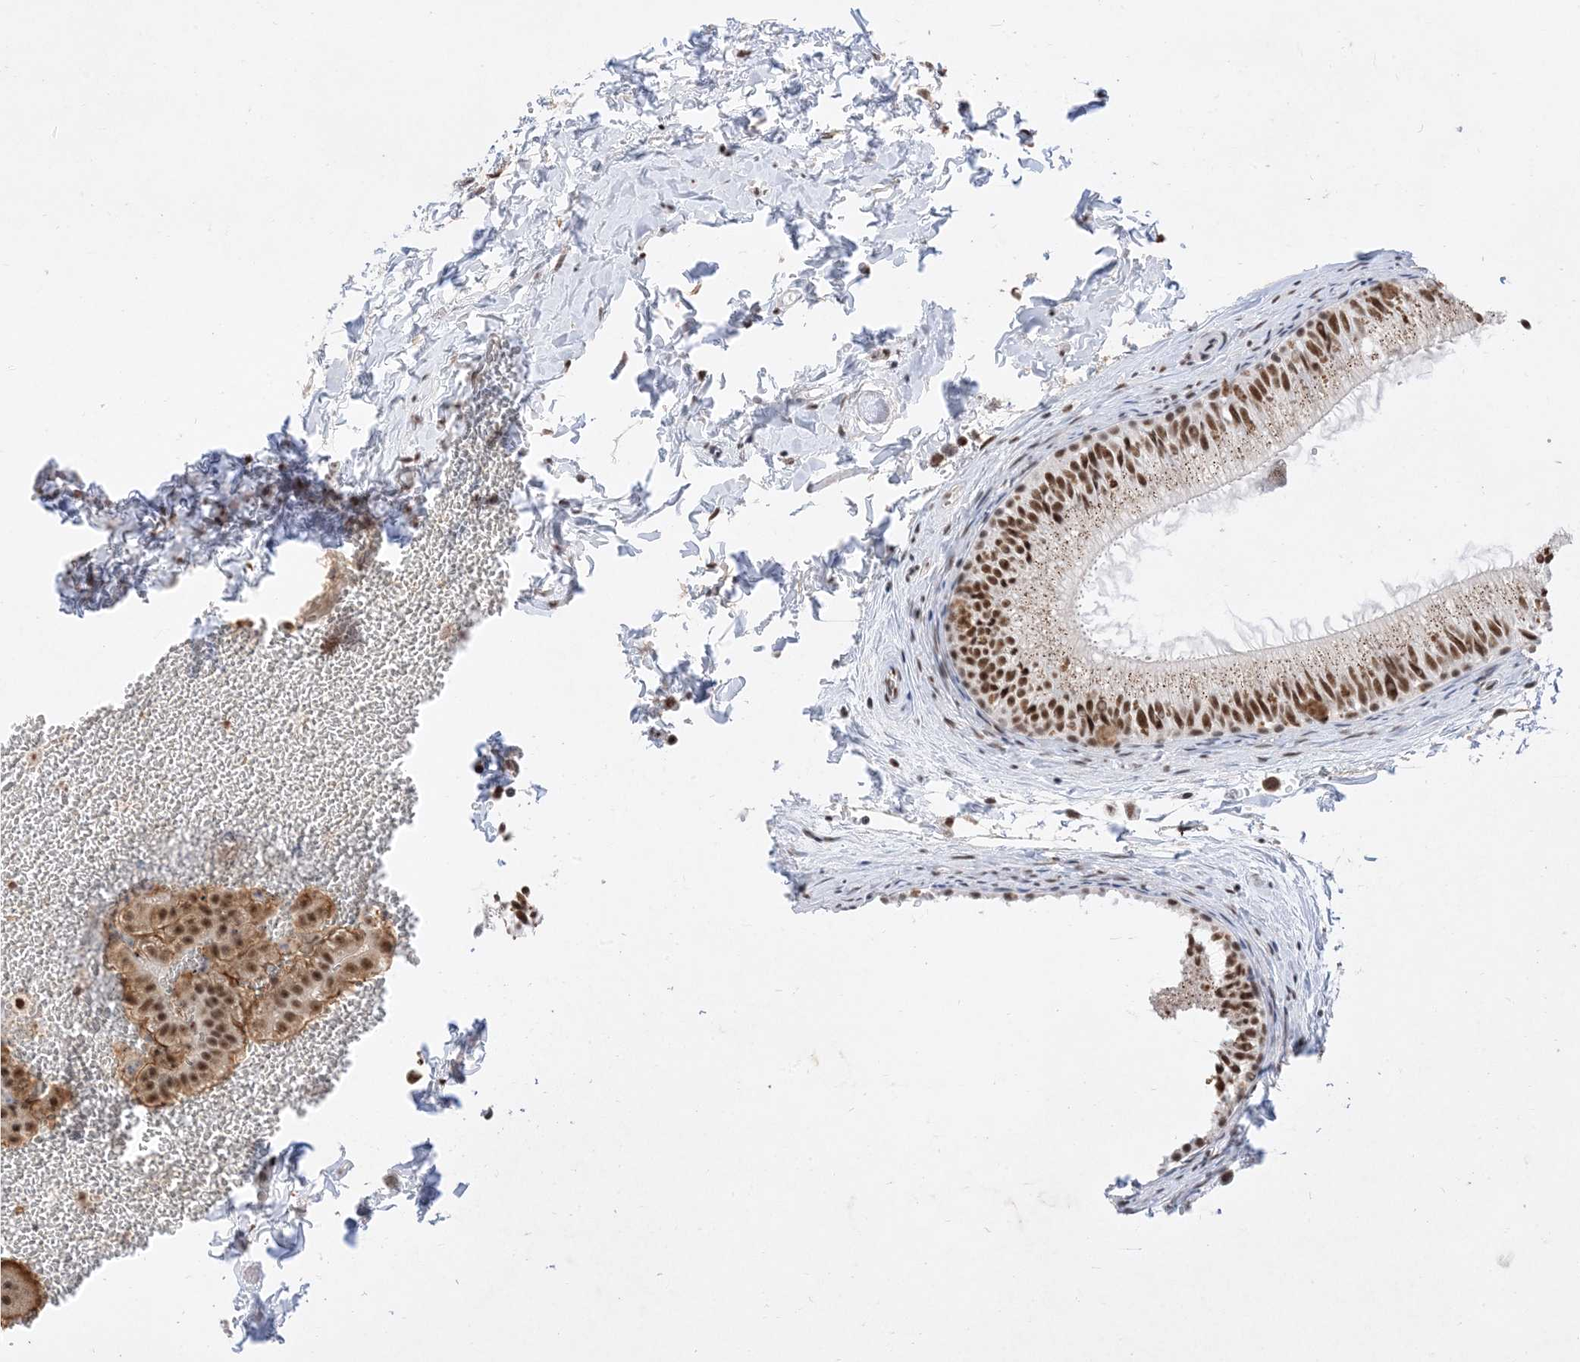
{"staining": {"intensity": "strong", "quantity": ">75%", "location": "cytoplasmic/membranous,nuclear"}, "tissue": "epididymis", "cell_type": "Glandular cells", "image_type": "normal", "snomed": [{"axis": "morphology", "description": "Normal tissue, NOS"}, {"axis": "topography", "description": "Epididymis"}], "caption": "Immunohistochemistry (IHC) of unremarkable epididymis exhibits high levels of strong cytoplasmic/membranous,nuclear positivity in approximately >75% of glandular cells.", "gene": "SF3A3", "patient": {"sex": "male", "age": 34}}